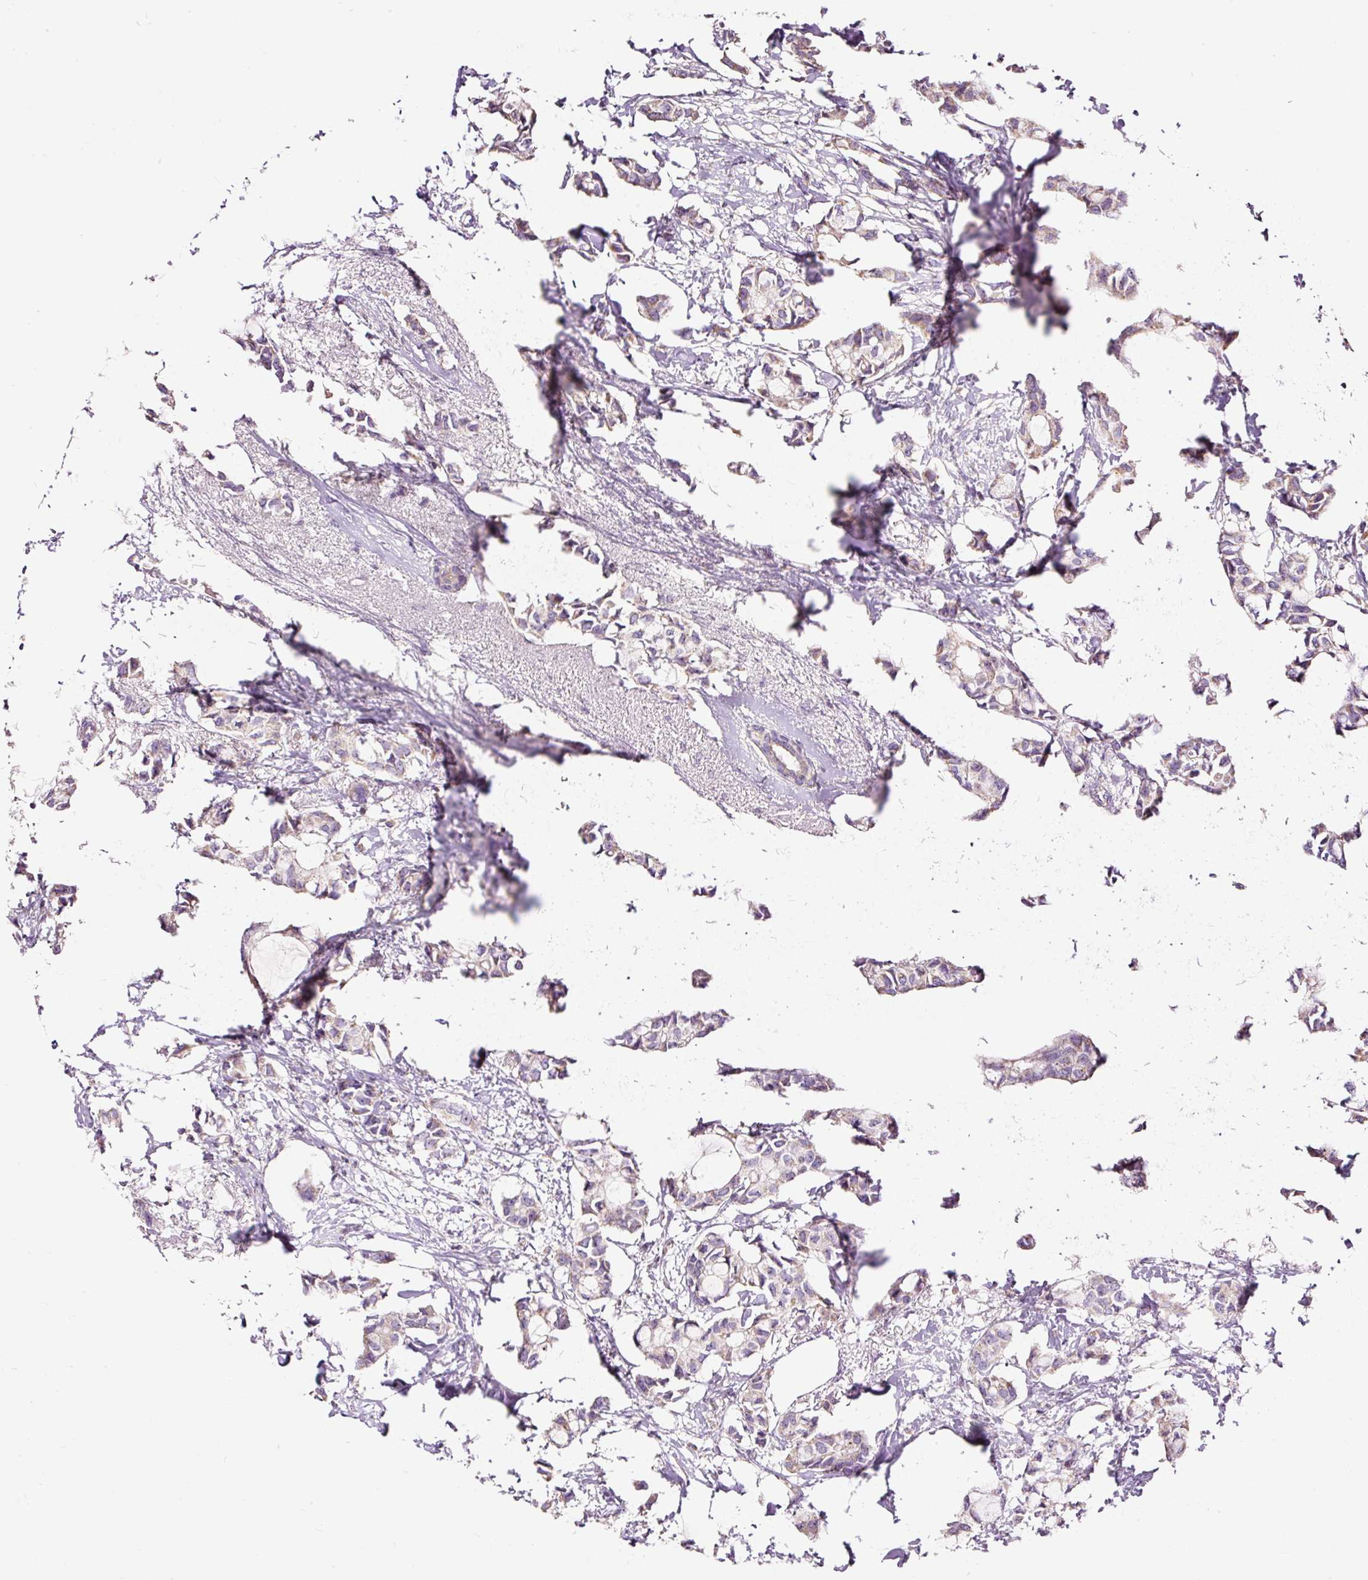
{"staining": {"intensity": "weak", "quantity": "<25%", "location": "cytoplasmic/membranous"}, "tissue": "breast cancer", "cell_type": "Tumor cells", "image_type": "cancer", "snomed": [{"axis": "morphology", "description": "Duct carcinoma"}, {"axis": "topography", "description": "Breast"}], "caption": "Immunohistochemistry of breast cancer (intraductal carcinoma) shows no positivity in tumor cells. Brightfield microscopy of IHC stained with DAB (3,3'-diaminobenzidine) (brown) and hematoxylin (blue), captured at high magnification.", "gene": "BOLA3", "patient": {"sex": "female", "age": 73}}